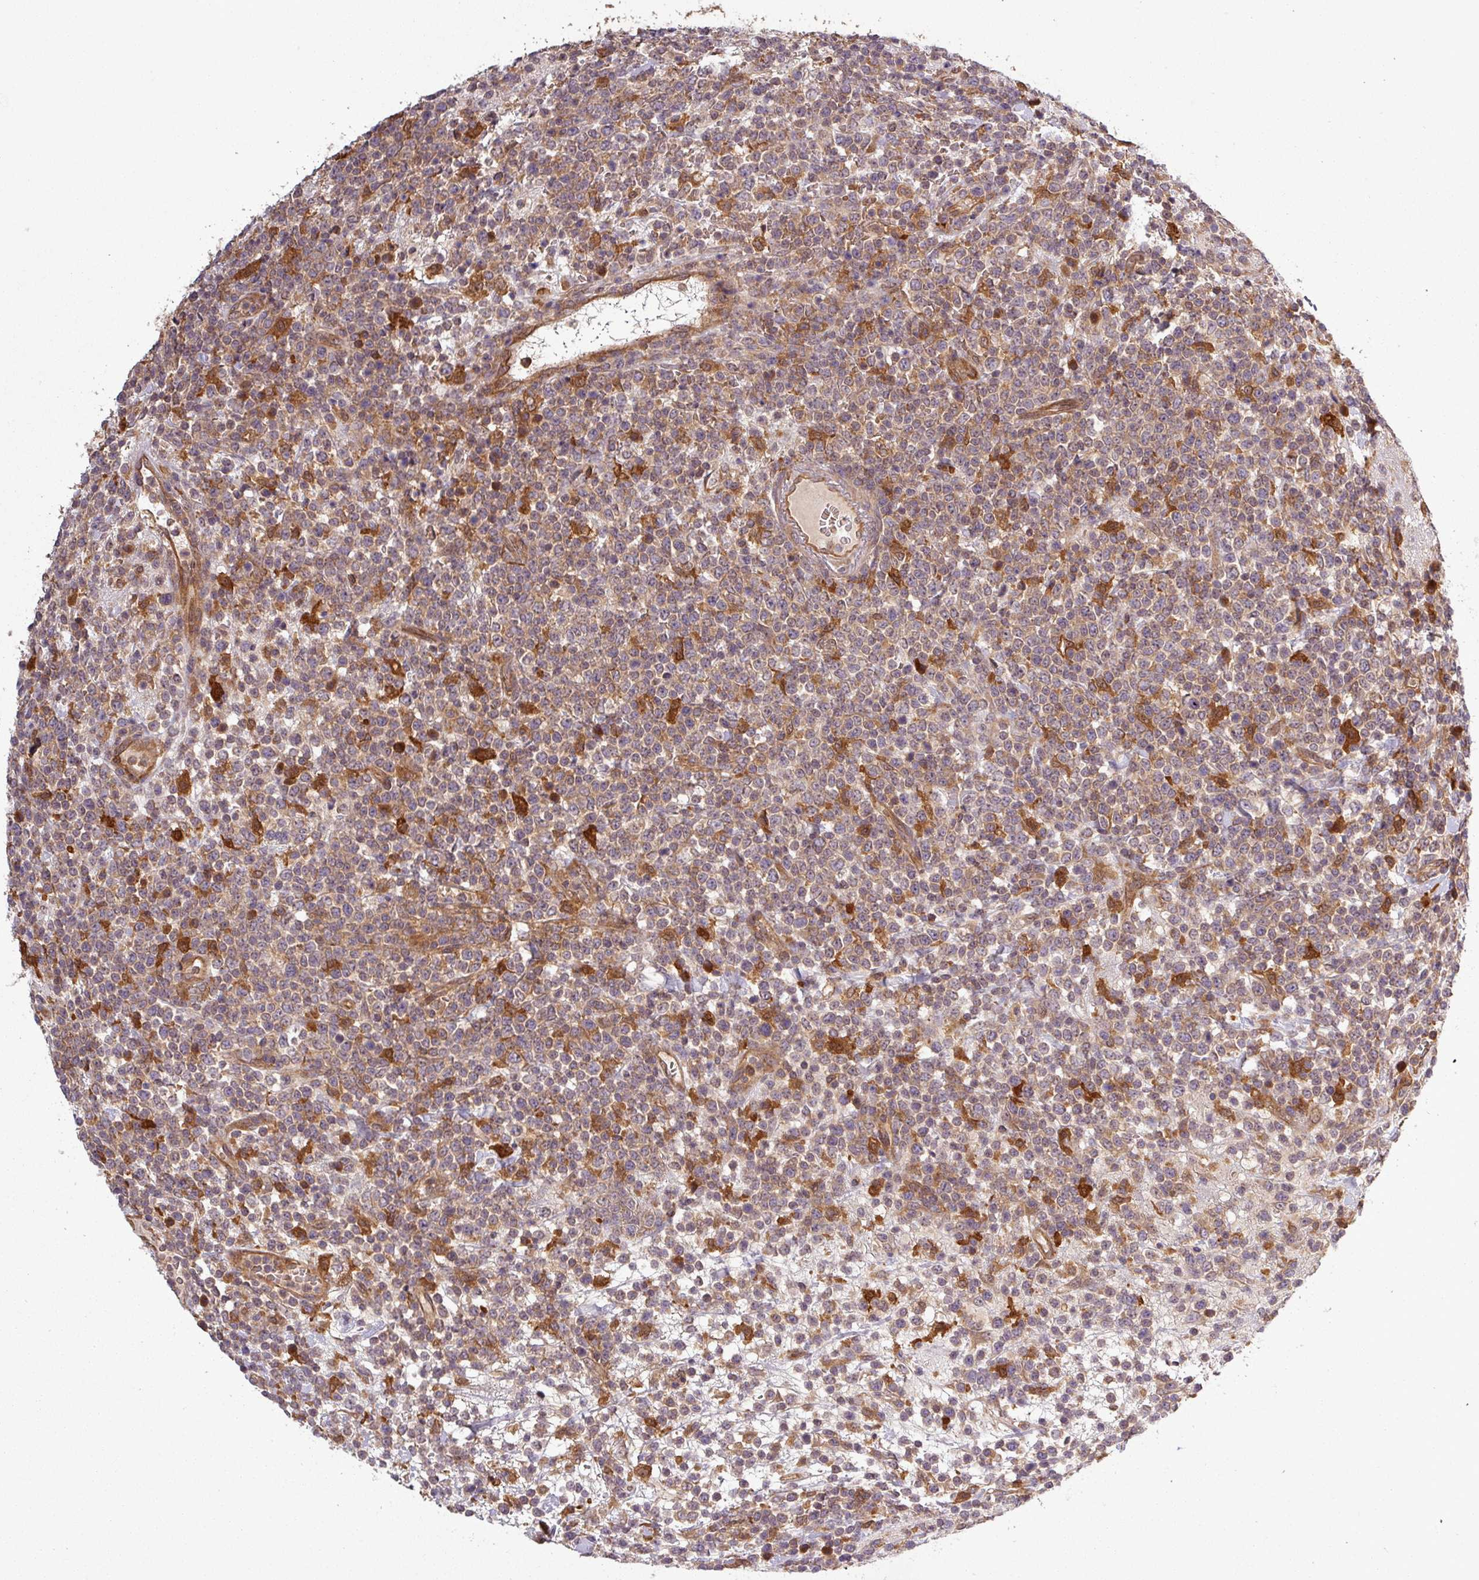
{"staining": {"intensity": "moderate", "quantity": ">75%", "location": "cytoplasmic/membranous"}, "tissue": "lymphoma", "cell_type": "Tumor cells", "image_type": "cancer", "snomed": [{"axis": "morphology", "description": "Malignant lymphoma, non-Hodgkin's type, High grade"}, {"axis": "topography", "description": "Colon"}], "caption": "Brown immunohistochemical staining in human malignant lymphoma, non-Hodgkin's type (high-grade) exhibits moderate cytoplasmic/membranous positivity in about >75% of tumor cells. The protein is shown in brown color, while the nuclei are stained blue.", "gene": "SIRPB2", "patient": {"sex": "female", "age": 53}}